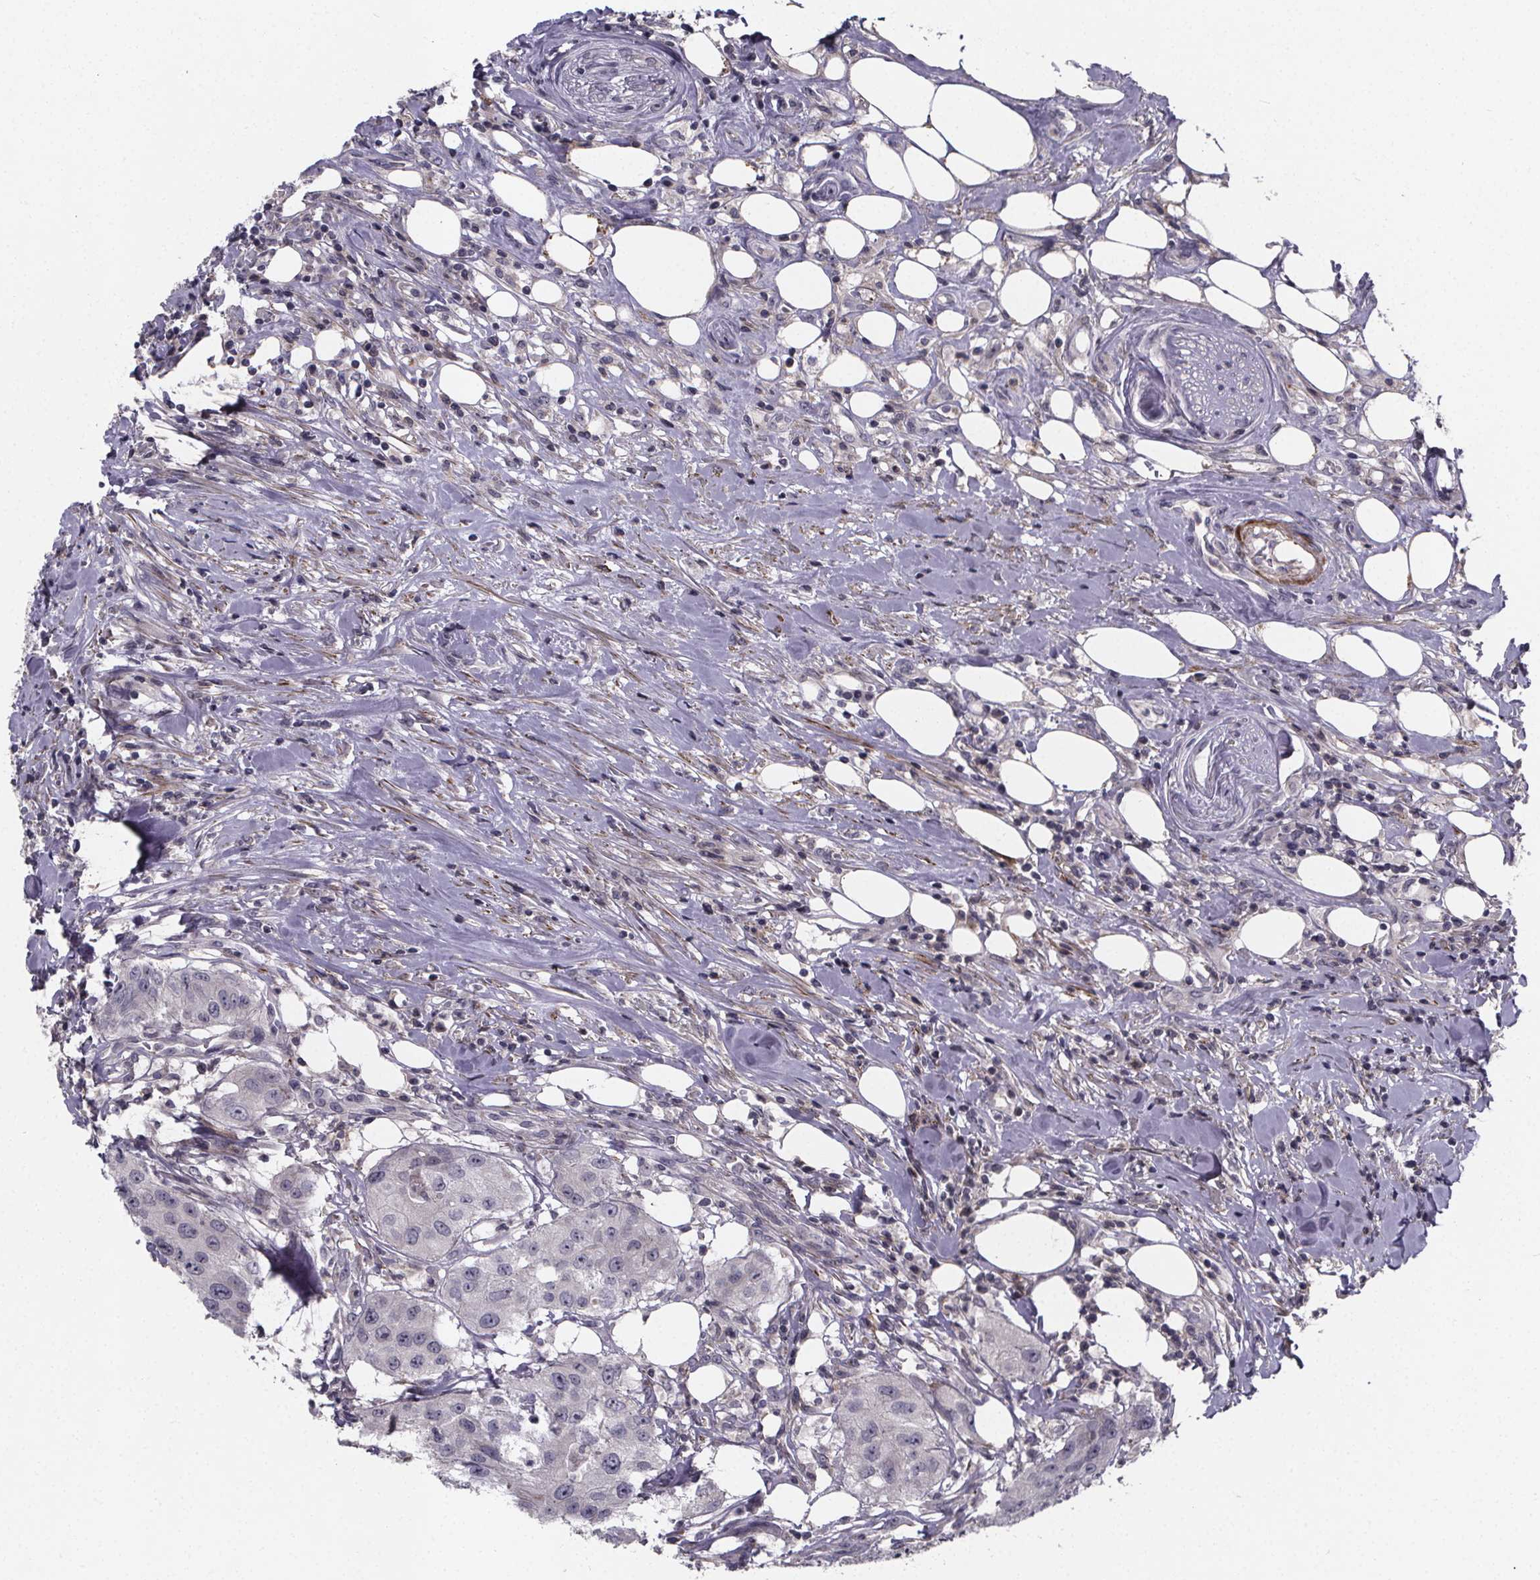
{"staining": {"intensity": "negative", "quantity": "none", "location": "none"}, "tissue": "urothelial cancer", "cell_type": "Tumor cells", "image_type": "cancer", "snomed": [{"axis": "morphology", "description": "Urothelial carcinoma, High grade"}, {"axis": "topography", "description": "Urinary bladder"}], "caption": "Immunohistochemistry image of urothelial cancer stained for a protein (brown), which displays no expression in tumor cells.", "gene": "FBXW2", "patient": {"sex": "male", "age": 79}}